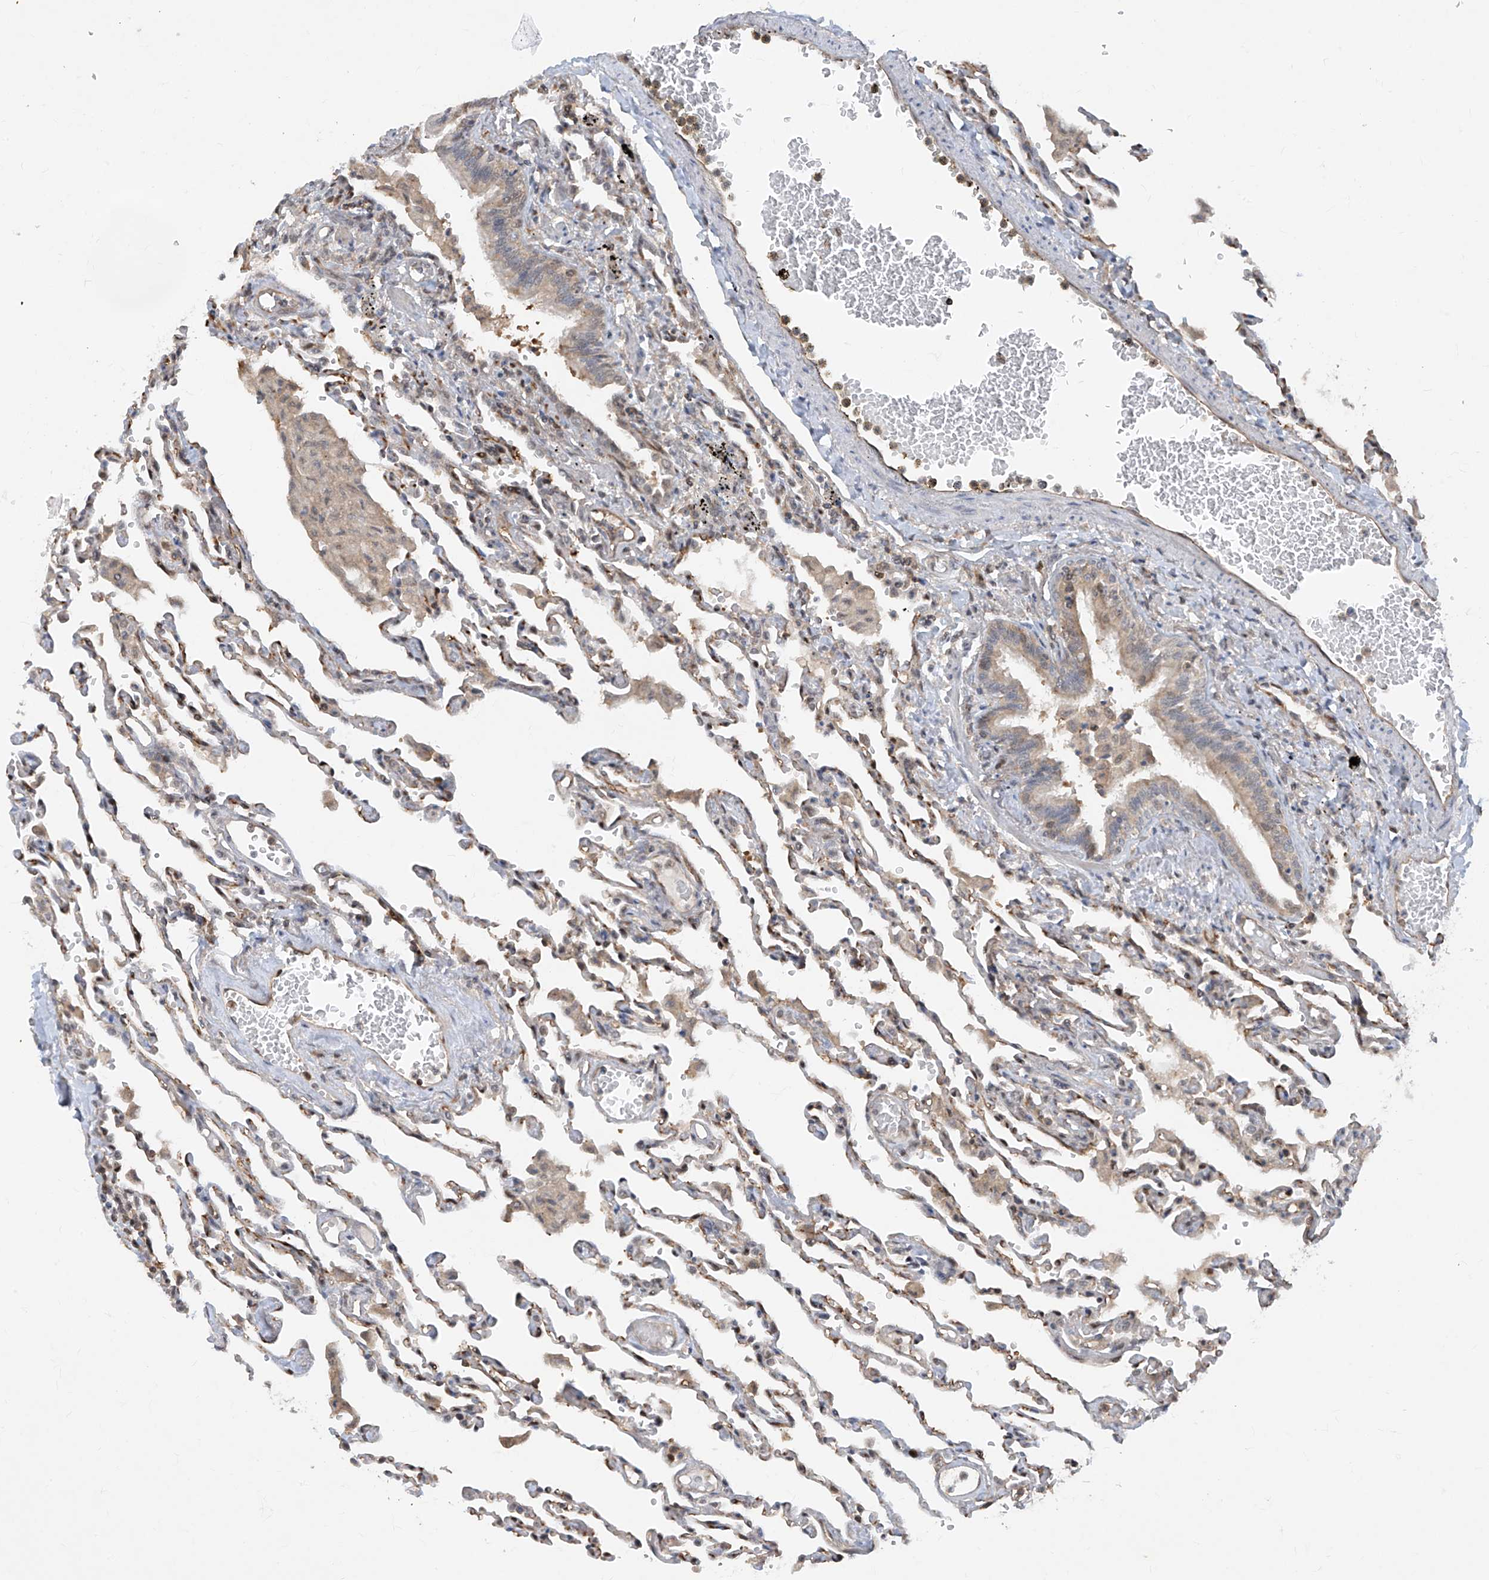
{"staining": {"intensity": "negative", "quantity": "none", "location": "none"}, "tissue": "lung", "cell_type": "Alveolar cells", "image_type": "normal", "snomed": [{"axis": "morphology", "description": "Normal tissue, NOS"}, {"axis": "topography", "description": "Bronchus"}, {"axis": "topography", "description": "Lung"}], "caption": "This is an IHC micrograph of benign lung. There is no staining in alveolar cells.", "gene": "ZNF358", "patient": {"sex": "female", "age": 49}}